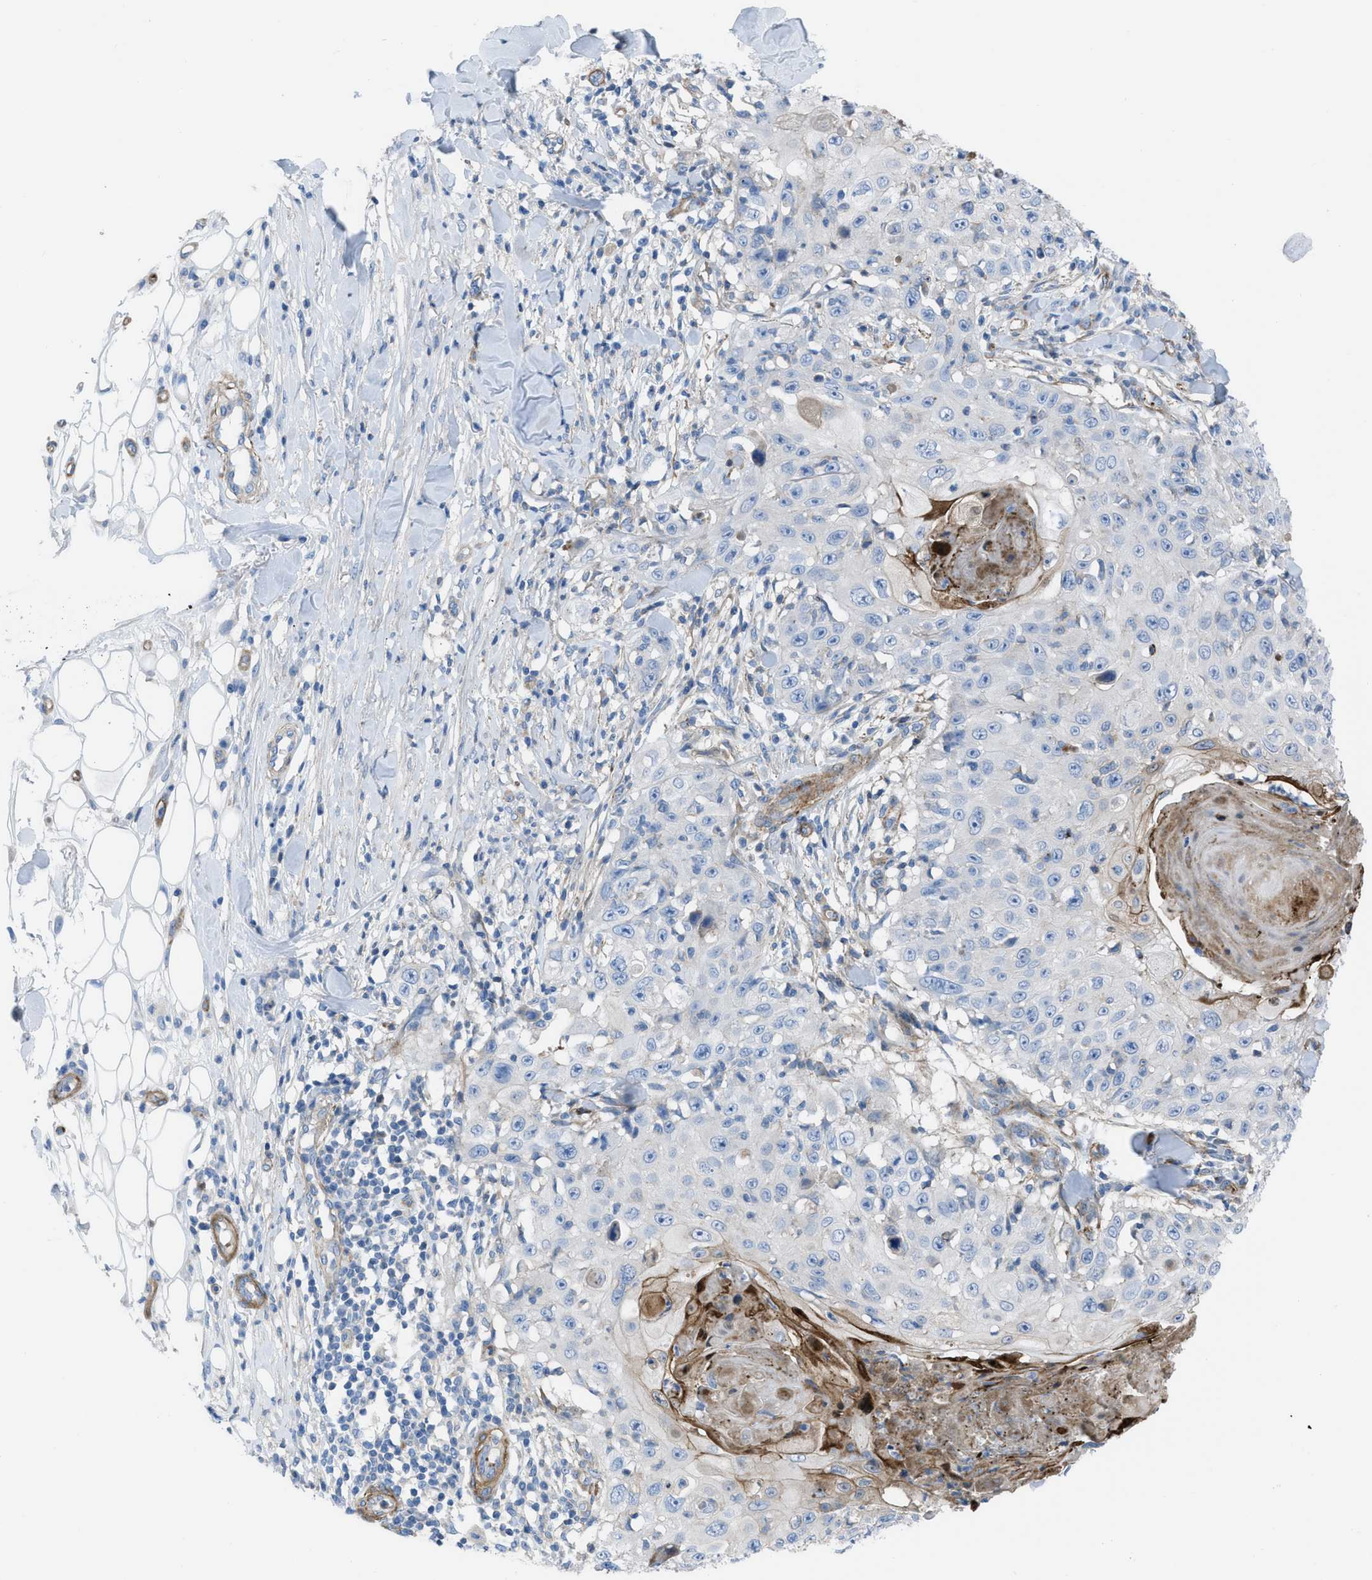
{"staining": {"intensity": "negative", "quantity": "none", "location": "none"}, "tissue": "skin cancer", "cell_type": "Tumor cells", "image_type": "cancer", "snomed": [{"axis": "morphology", "description": "Squamous cell carcinoma, NOS"}, {"axis": "topography", "description": "Skin"}], "caption": "Immunohistochemical staining of human squamous cell carcinoma (skin) shows no significant positivity in tumor cells.", "gene": "KCNH7", "patient": {"sex": "male", "age": 86}}